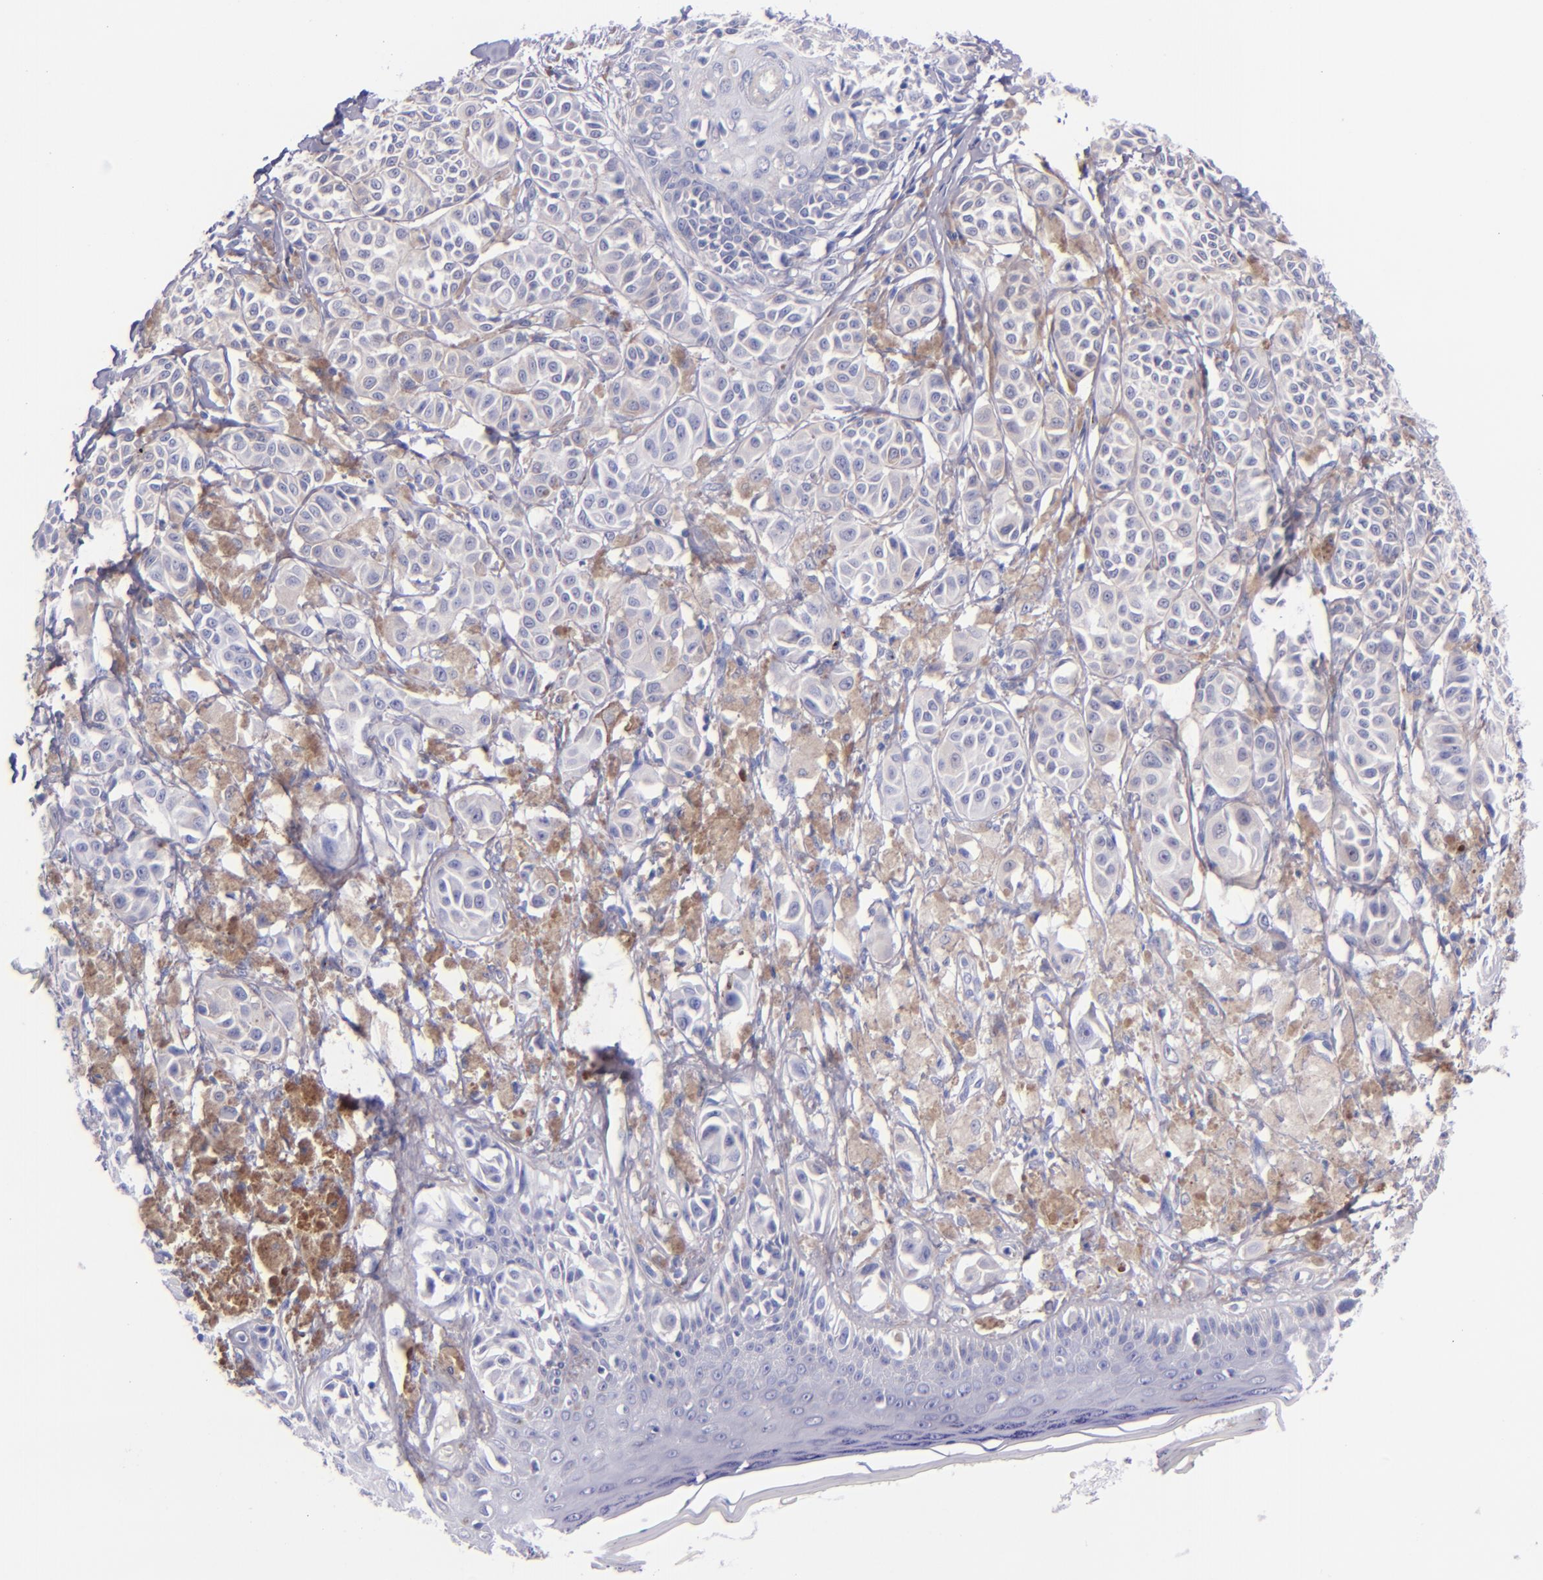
{"staining": {"intensity": "negative", "quantity": "none", "location": "none"}, "tissue": "melanoma", "cell_type": "Tumor cells", "image_type": "cancer", "snomed": [{"axis": "morphology", "description": "Malignant melanoma, NOS"}, {"axis": "topography", "description": "Skin"}], "caption": "Tumor cells show no significant protein staining in melanoma.", "gene": "LAG3", "patient": {"sex": "male", "age": 76}}